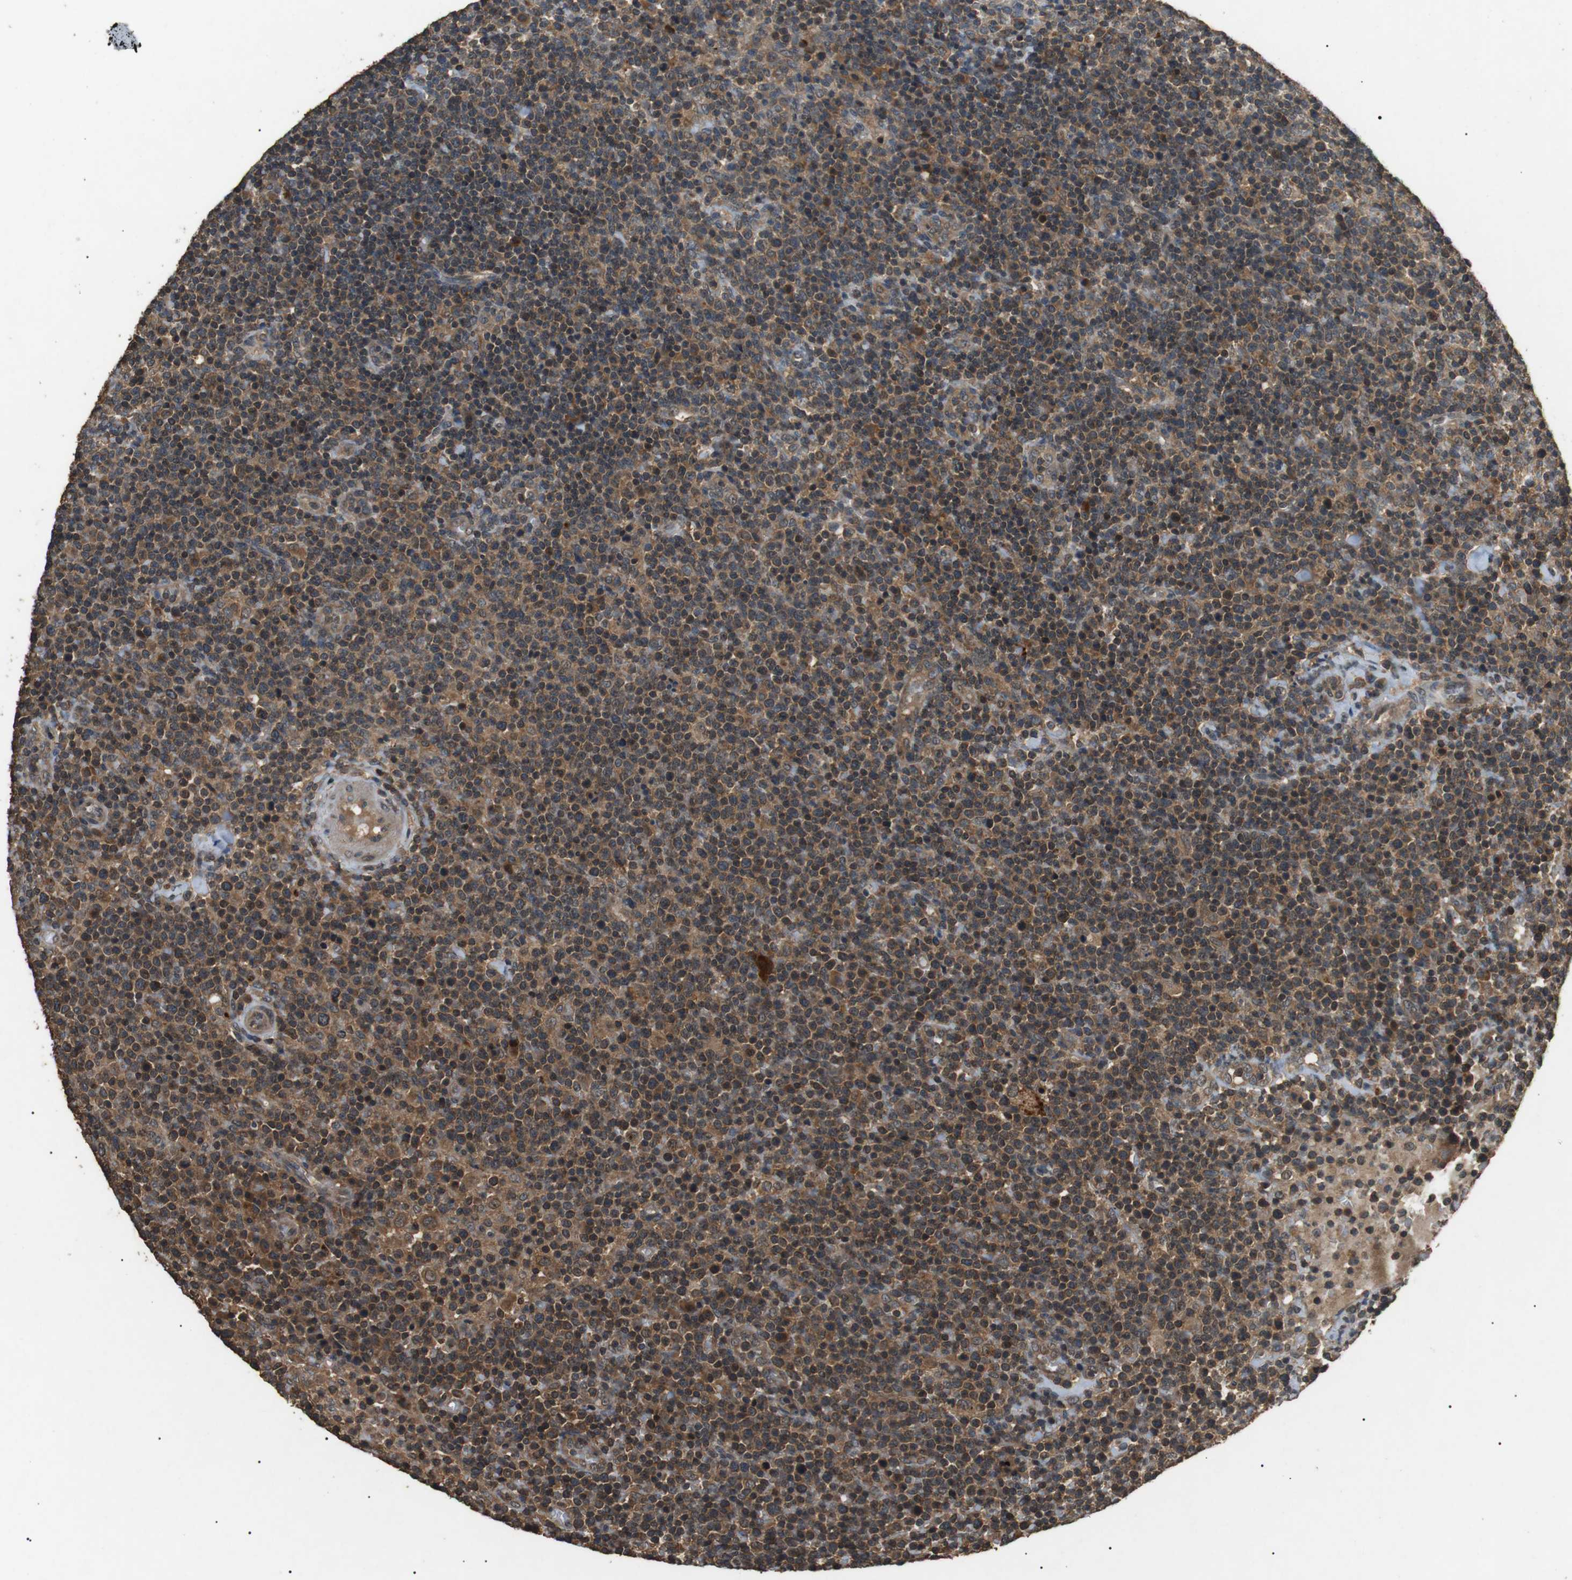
{"staining": {"intensity": "moderate", "quantity": ">75%", "location": "cytoplasmic/membranous"}, "tissue": "lymphoma", "cell_type": "Tumor cells", "image_type": "cancer", "snomed": [{"axis": "morphology", "description": "Malignant lymphoma, non-Hodgkin's type, High grade"}, {"axis": "topography", "description": "Lymph node"}], "caption": "Moderate cytoplasmic/membranous positivity for a protein is present in approximately >75% of tumor cells of lymphoma using immunohistochemistry (IHC).", "gene": "TBC1D15", "patient": {"sex": "male", "age": 61}}